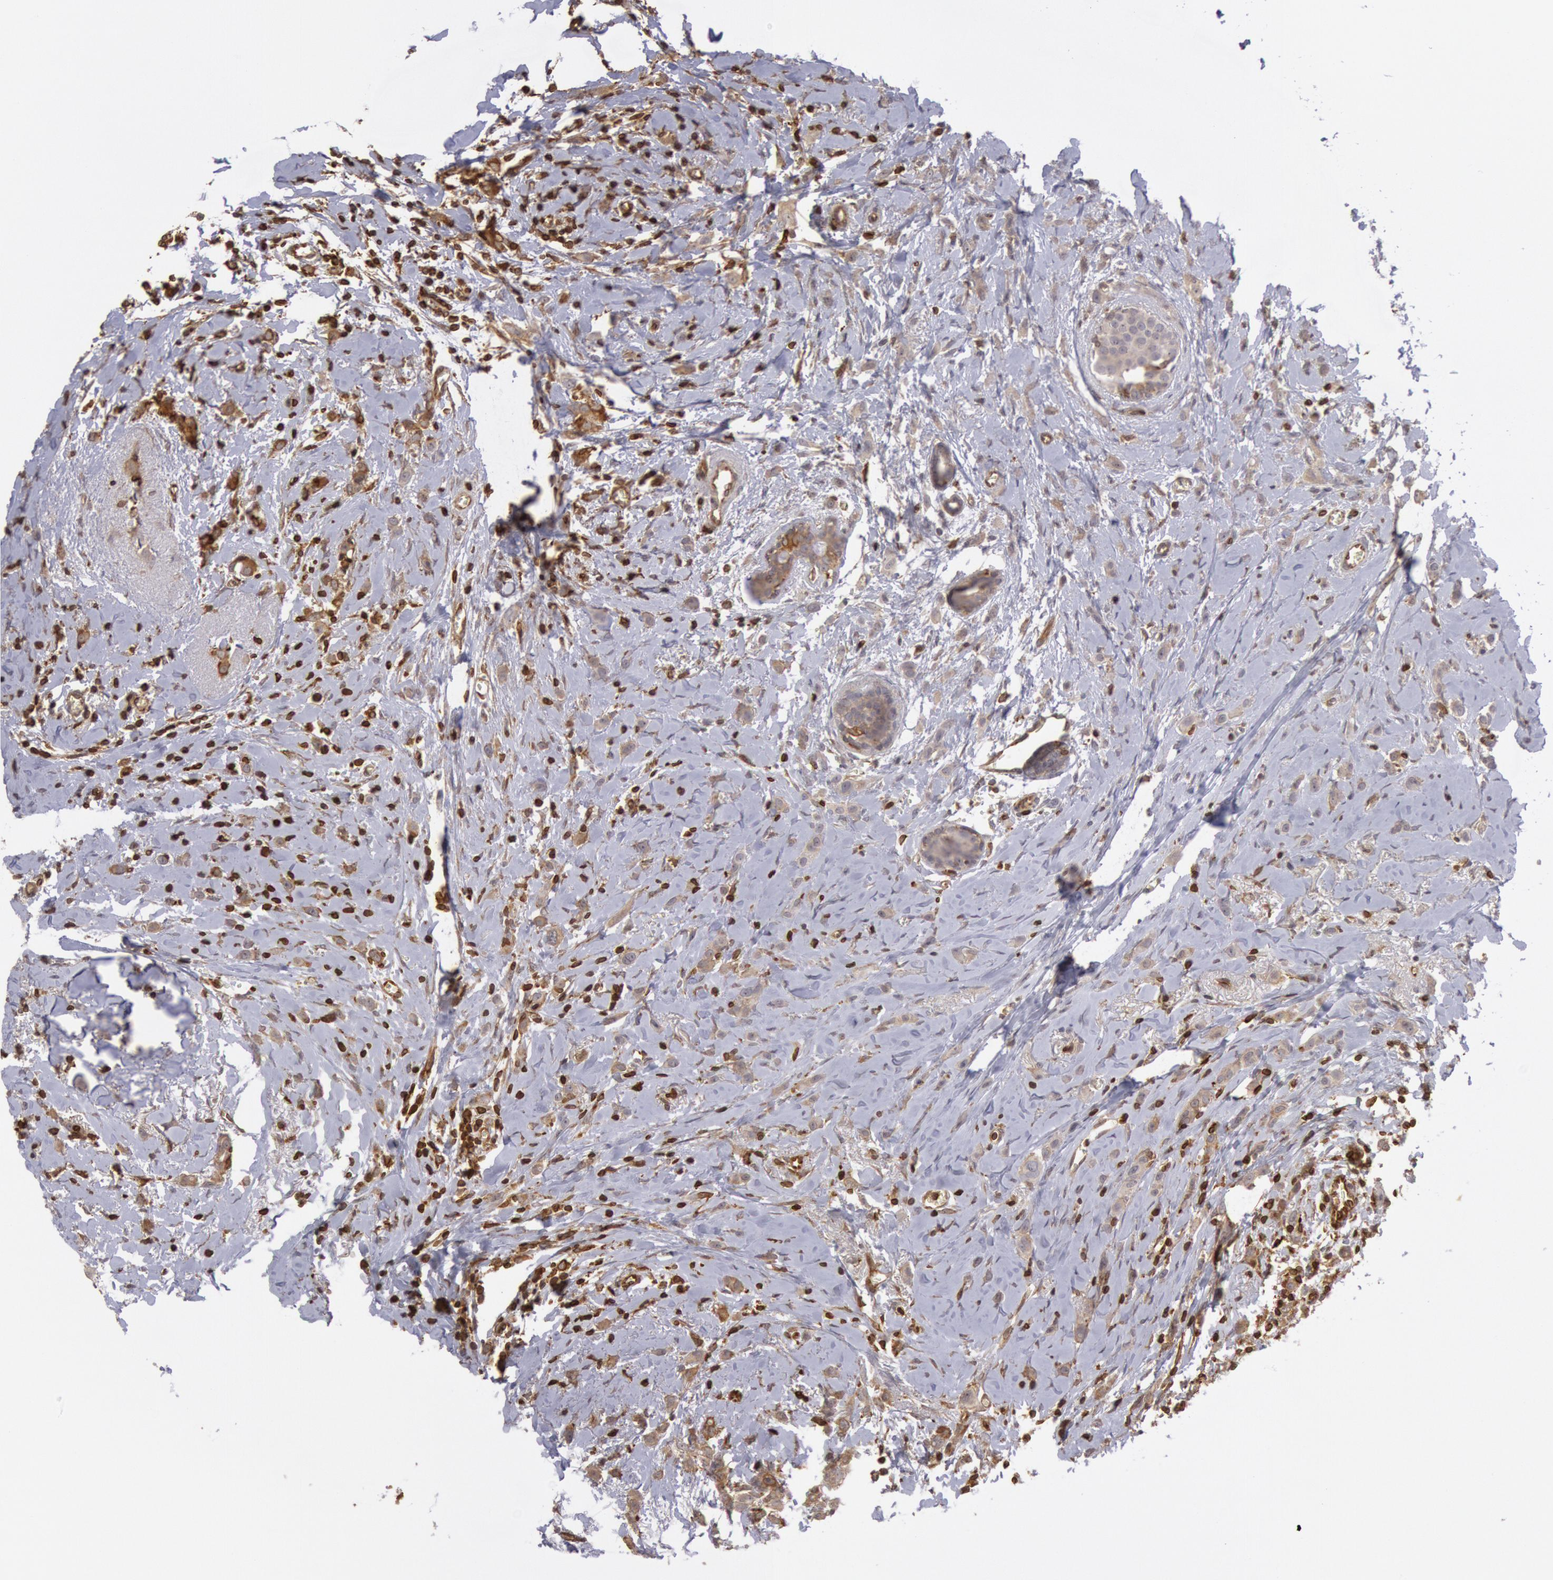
{"staining": {"intensity": "weak", "quantity": "<25%", "location": "cytoplasmic/membranous"}, "tissue": "breast cancer", "cell_type": "Tumor cells", "image_type": "cancer", "snomed": [{"axis": "morphology", "description": "Lobular carcinoma"}, {"axis": "topography", "description": "Breast"}], "caption": "Immunohistochemistry image of breast lobular carcinoma stained for a protein (brown), which shows no staining in tumor cells.", "gene": "TAP2", "patient": {"sex": "female", "age": 57}}